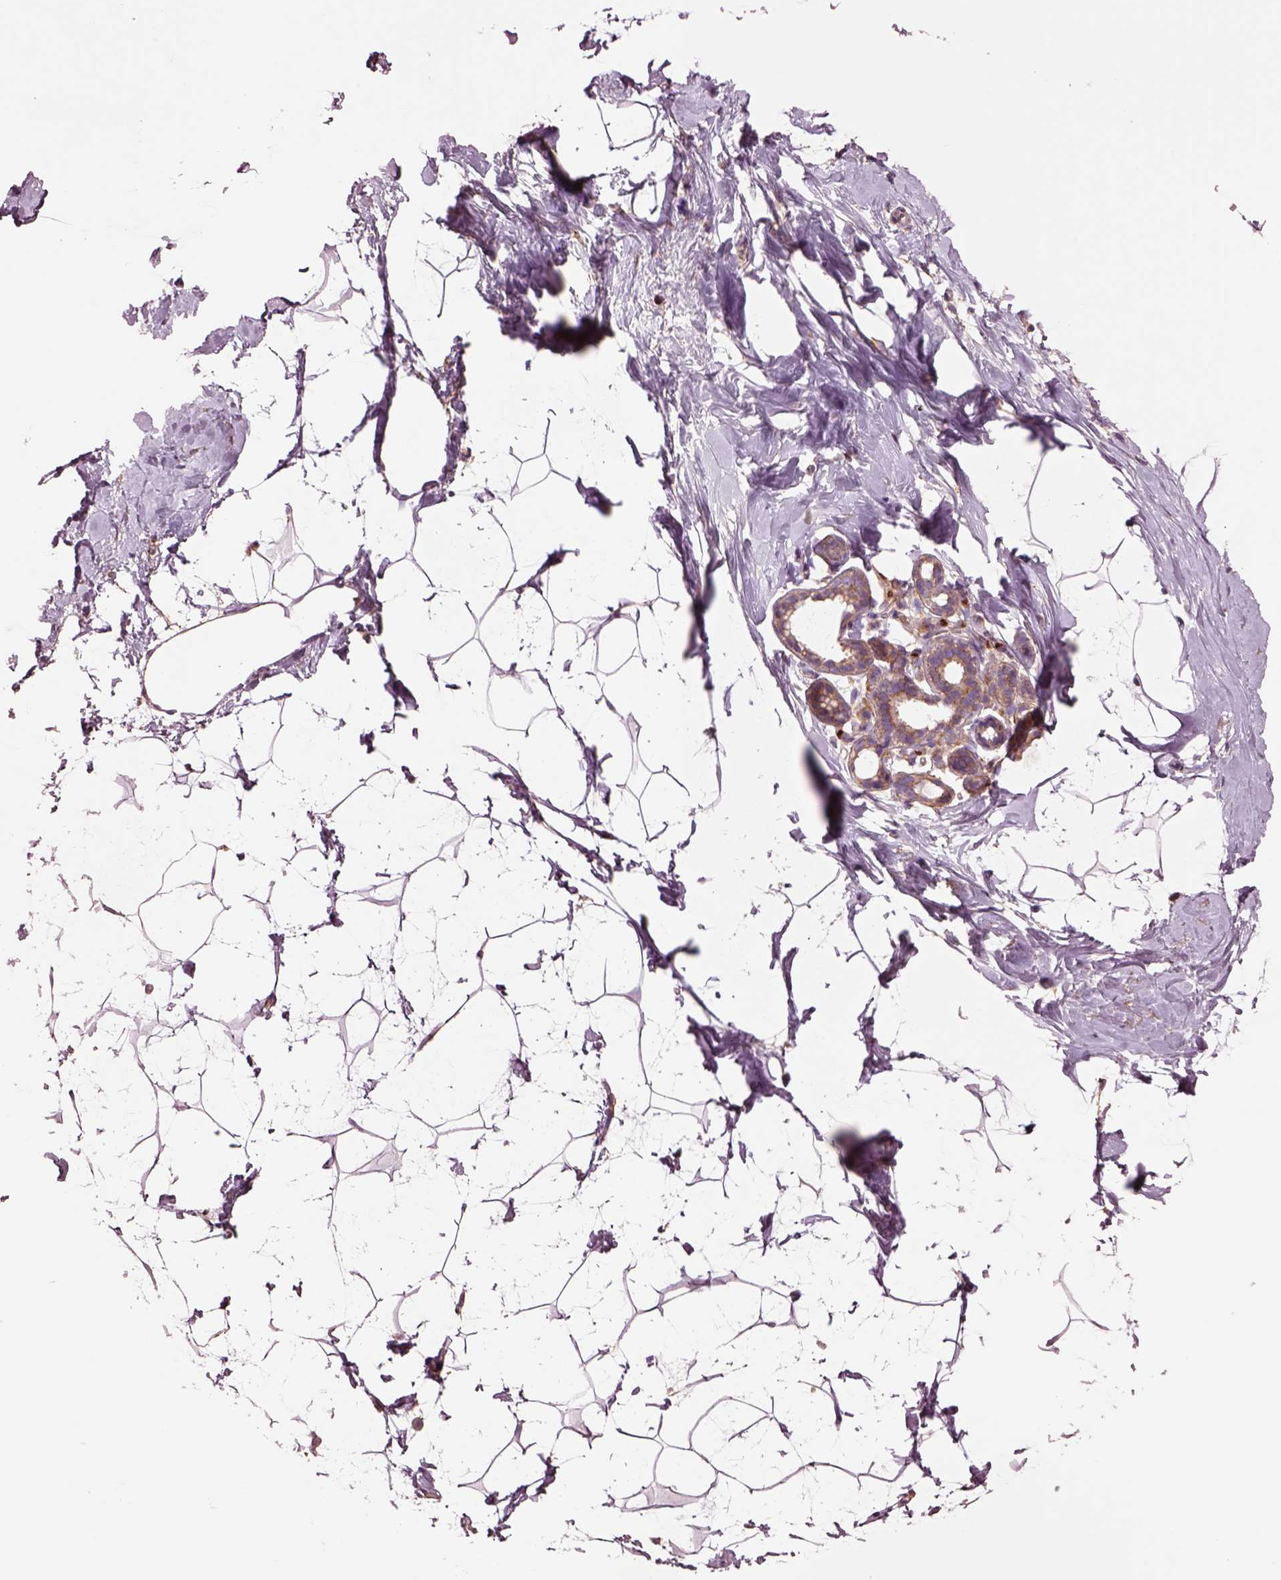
{"staining": {"intensity": "negative", "quantity": "none", "location": "none"}, "tissue": "breast", "cell_type": "Adipocytes", "image_type": "normal", "snomed": [{"axis": "morphology", "description": "Normal tissue, NOS"}, {"axis": "topography", "description": "Breast"}], "caption": "Adipocytes are negative for protein expression in benign human breast. Brightfield microscopy of immunohistochemistry stained with DAB (3,3'-diaminobenzidine) (brown) and hematoxylin (blue), captured at high magnification.", "gene": "SEC23A", "patient": {"sex": "female", "age": 32}}